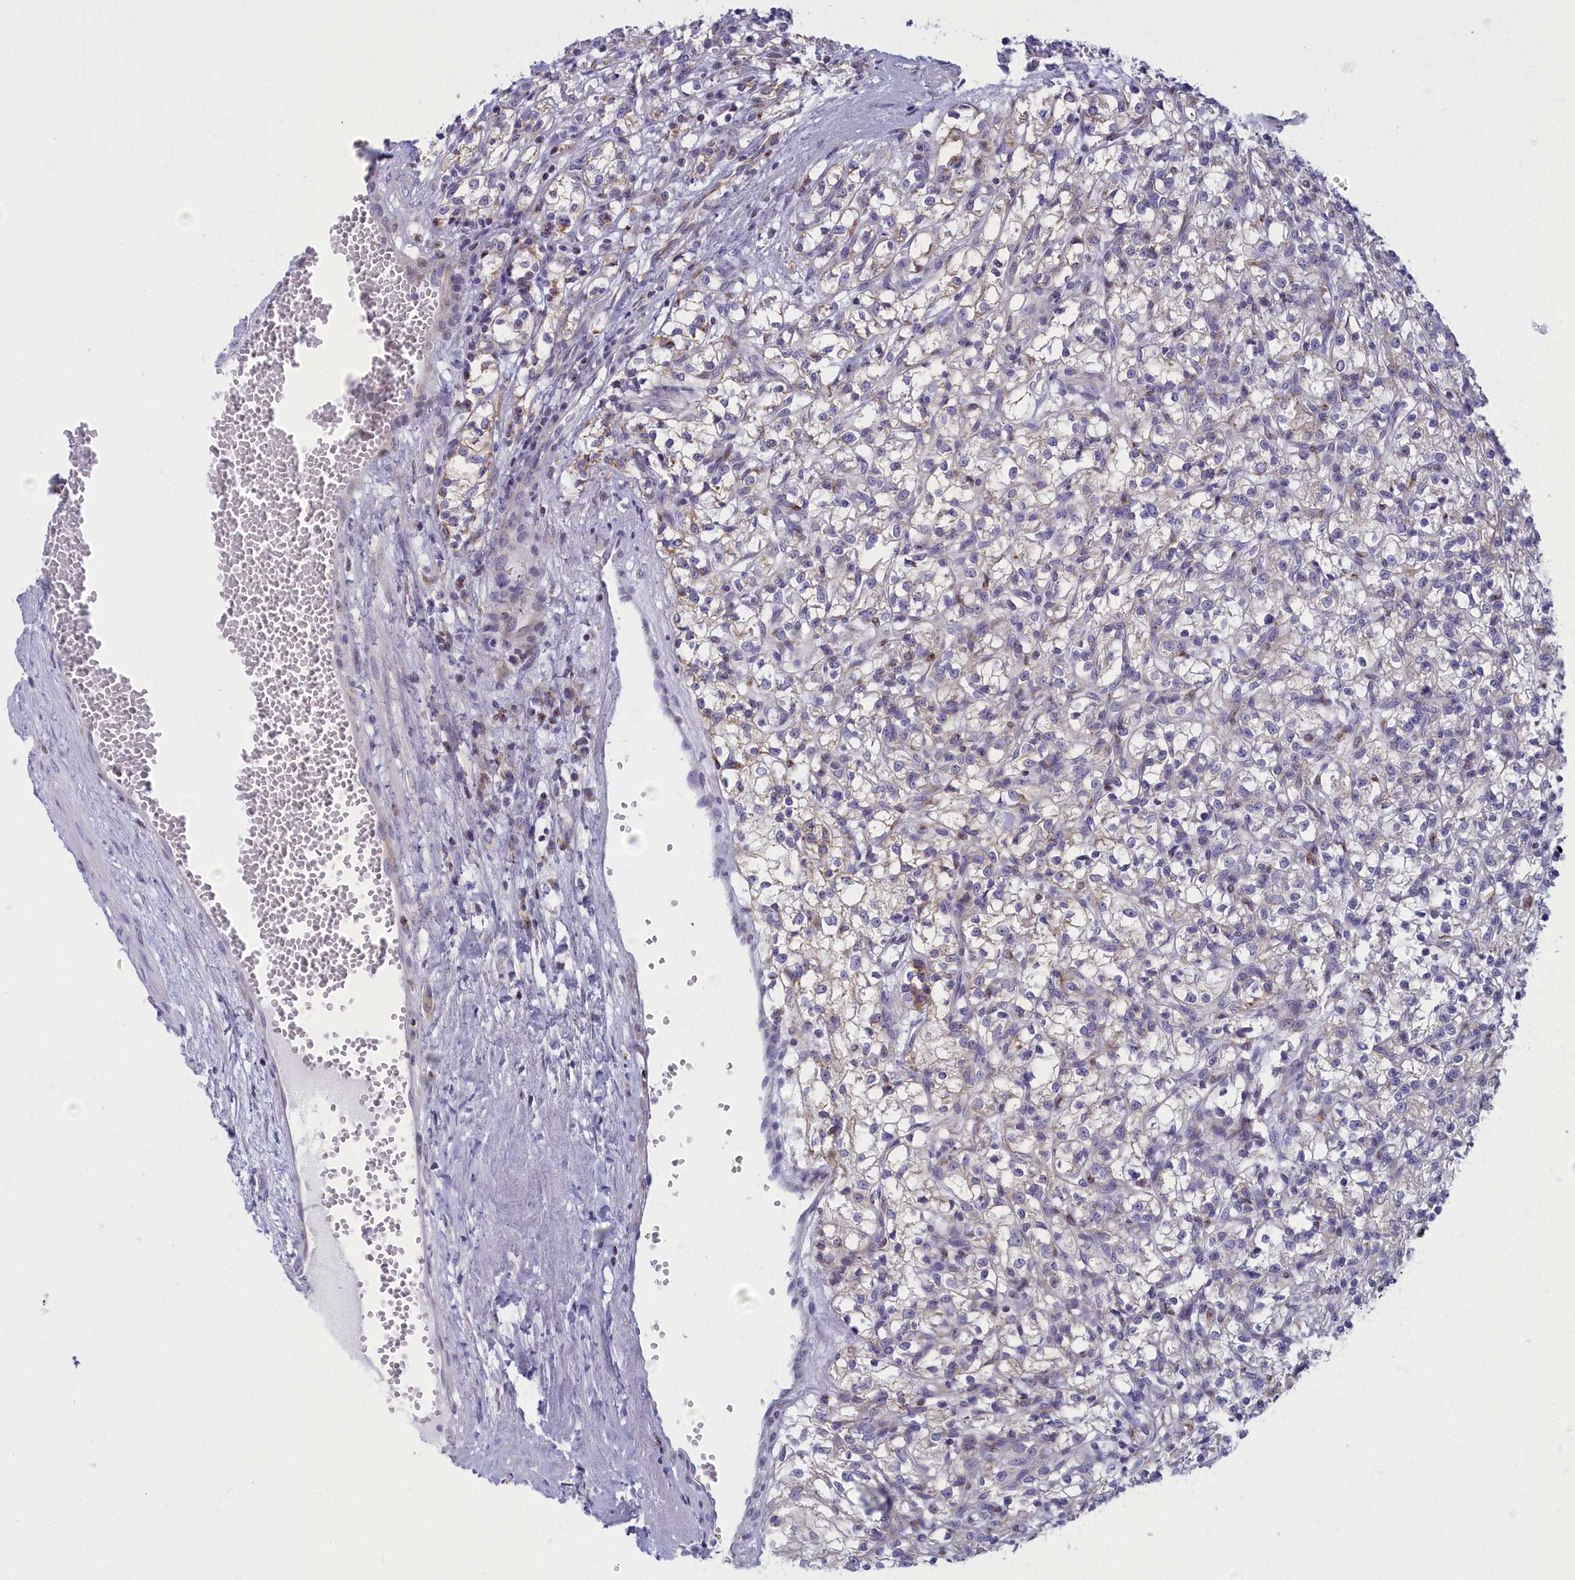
{"staining": {"intensity": "negative", "quantity": "none", "location": "none"}, "tissue": "renal cancer", "cell_type": "Tumor cells", "image_type": "cancer", "snomed": [{"axis": "morphology", "description": "Adenocarcinoma, NOS"}, {"axis": "topography", "description": "Kidney"}], "caption": "Adenocarcinoma (renal) stained for a protein using immunohistochemistry displays no expression tumor cells.", "gene": "NOL10", "patient": {"sex": "female", "age": 59}}